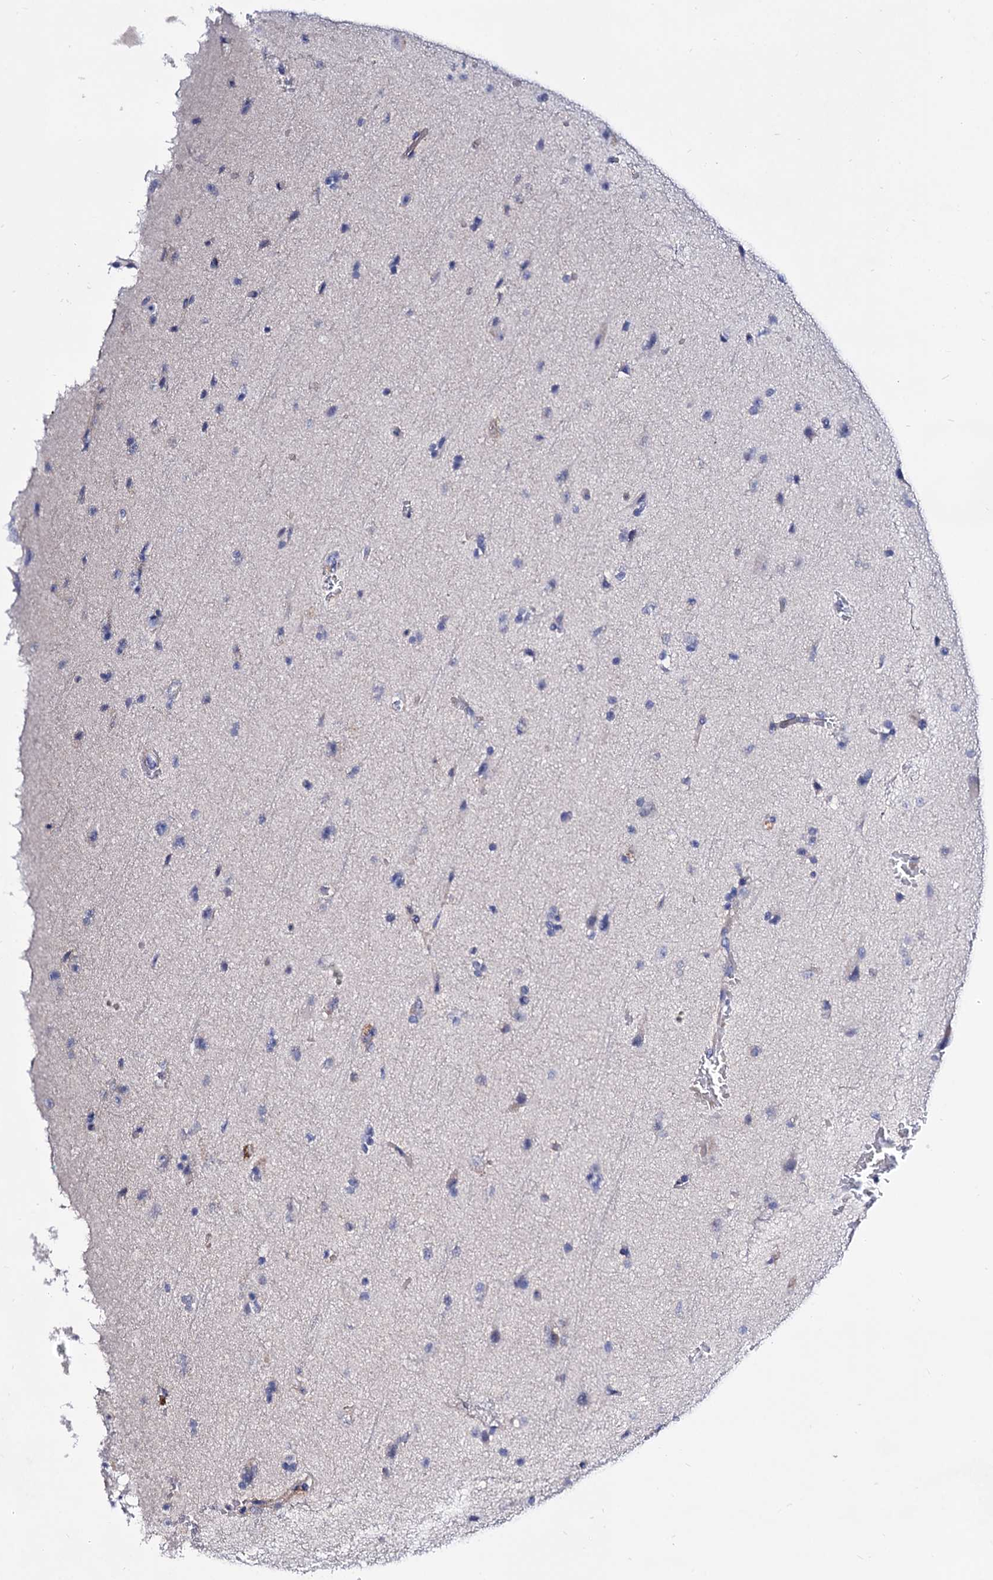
{"staining": {"intensity": "negative", "quantity": "none", "location": "none"}, "tissue": "glioma", "cell_type": "Tumor cells", "image_type": "cancer", "snomed": [{"axis": "morphology", "description": "Glioma, malignant, Low grade"}, {"axis": "topography", "description": "Brain"}], "caption": "Tumor cells are negative for brown protein staining in low-grade glioma (malignant).", "gene": "PLIN1", "patient": {"sex": "female", "age": 37}}